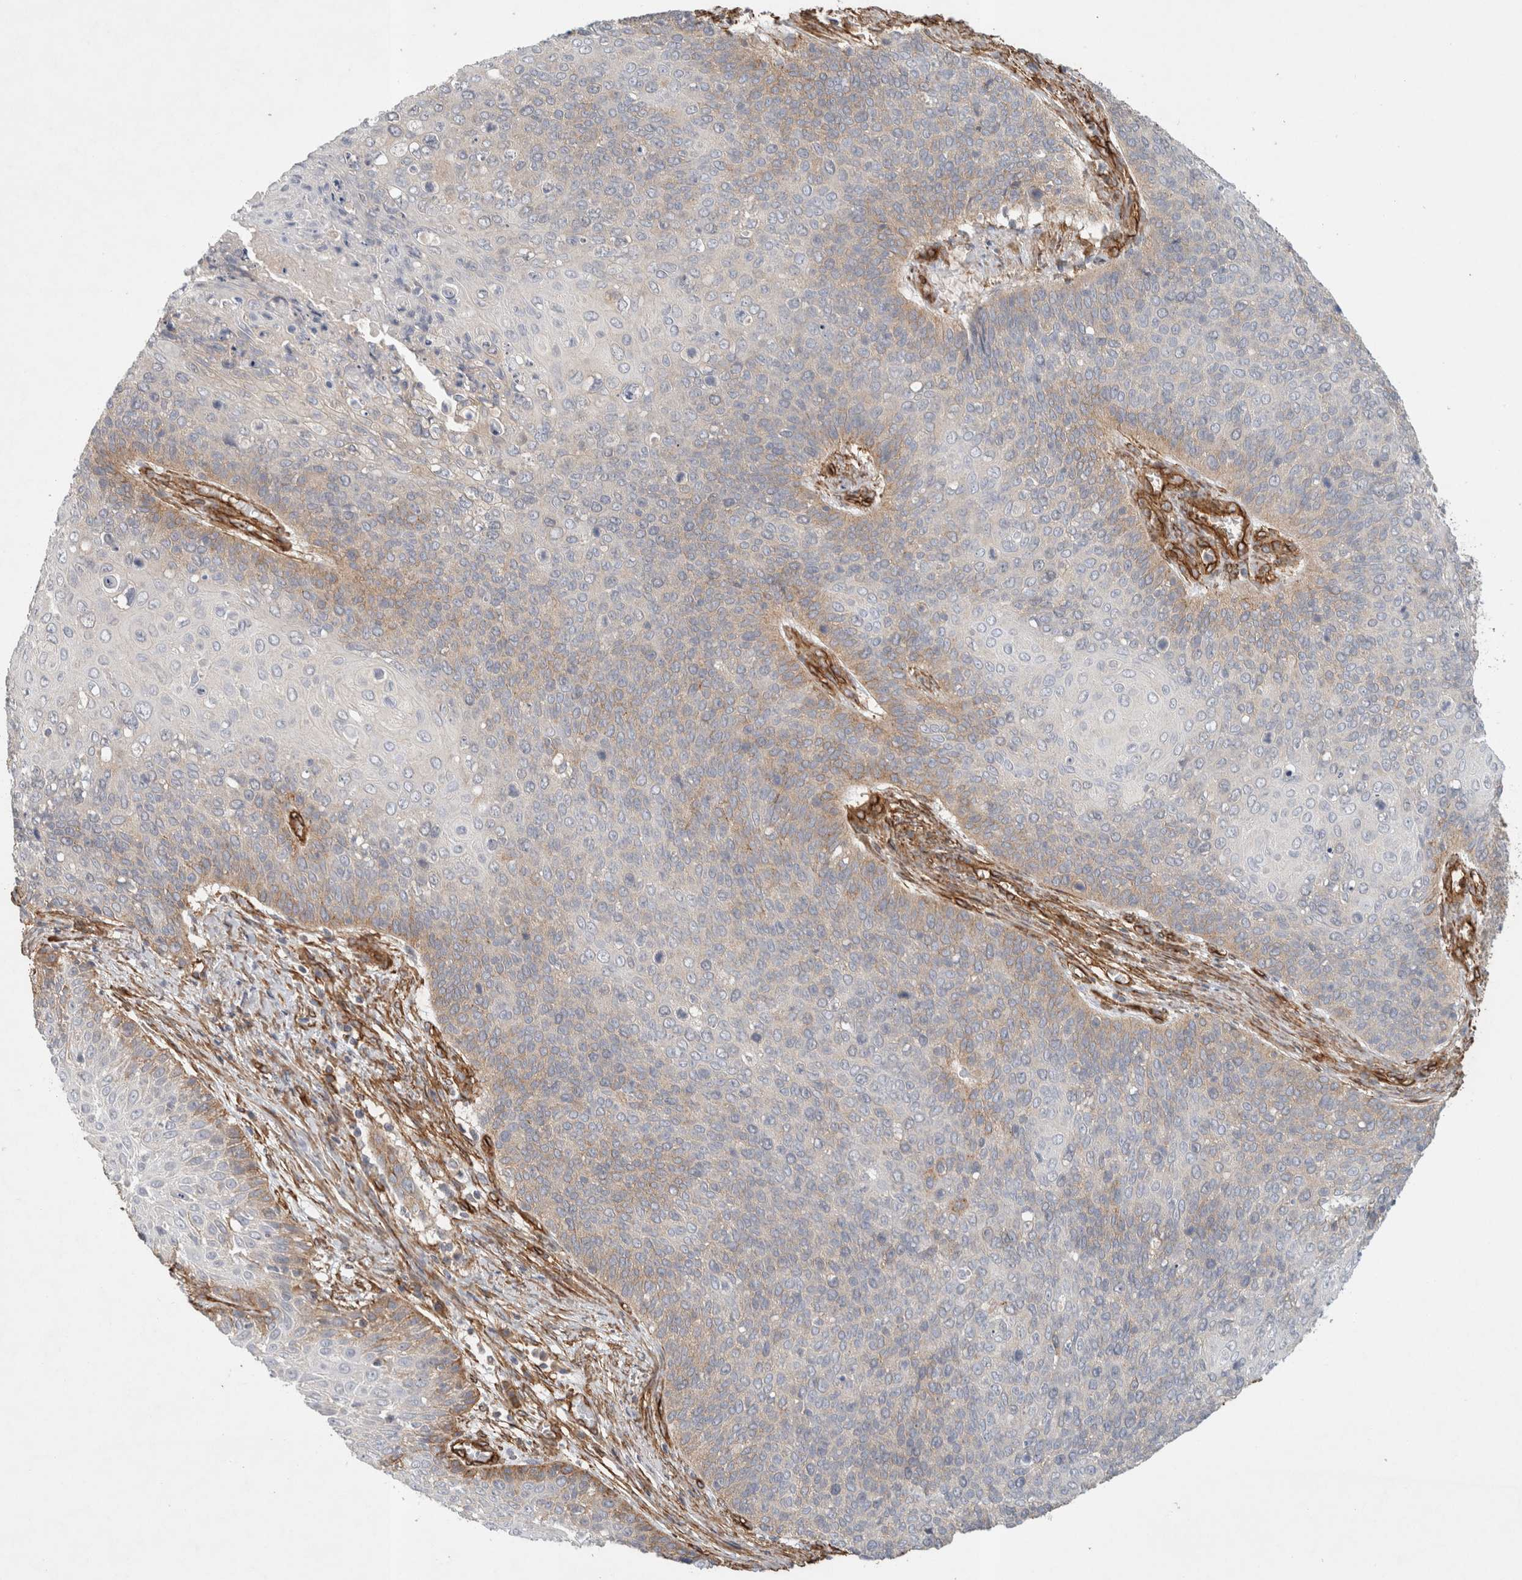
{"staining": {"intensity": "weak", "quantity": "25%-75%", "location": "cytoplasmic/membranous"}, "tissue": "cervical cancer", "cell_type": "Tumor cells", "image_type": "cancer", "snomed": [{"axis": "morphology", "description": "Squamous cell carcinoma, NOS"}, {"axis": "topography", "description": "Cervix"}], "caption": "Protein staining of cervical cancer (squamous cell carcinoma) tissue demonstrates weak cytoplasmic/membranous positivity in about 25%-75% of tumor cells.", "gene": "JMJD4", "patient": {"sex": "female", "age": 39}}